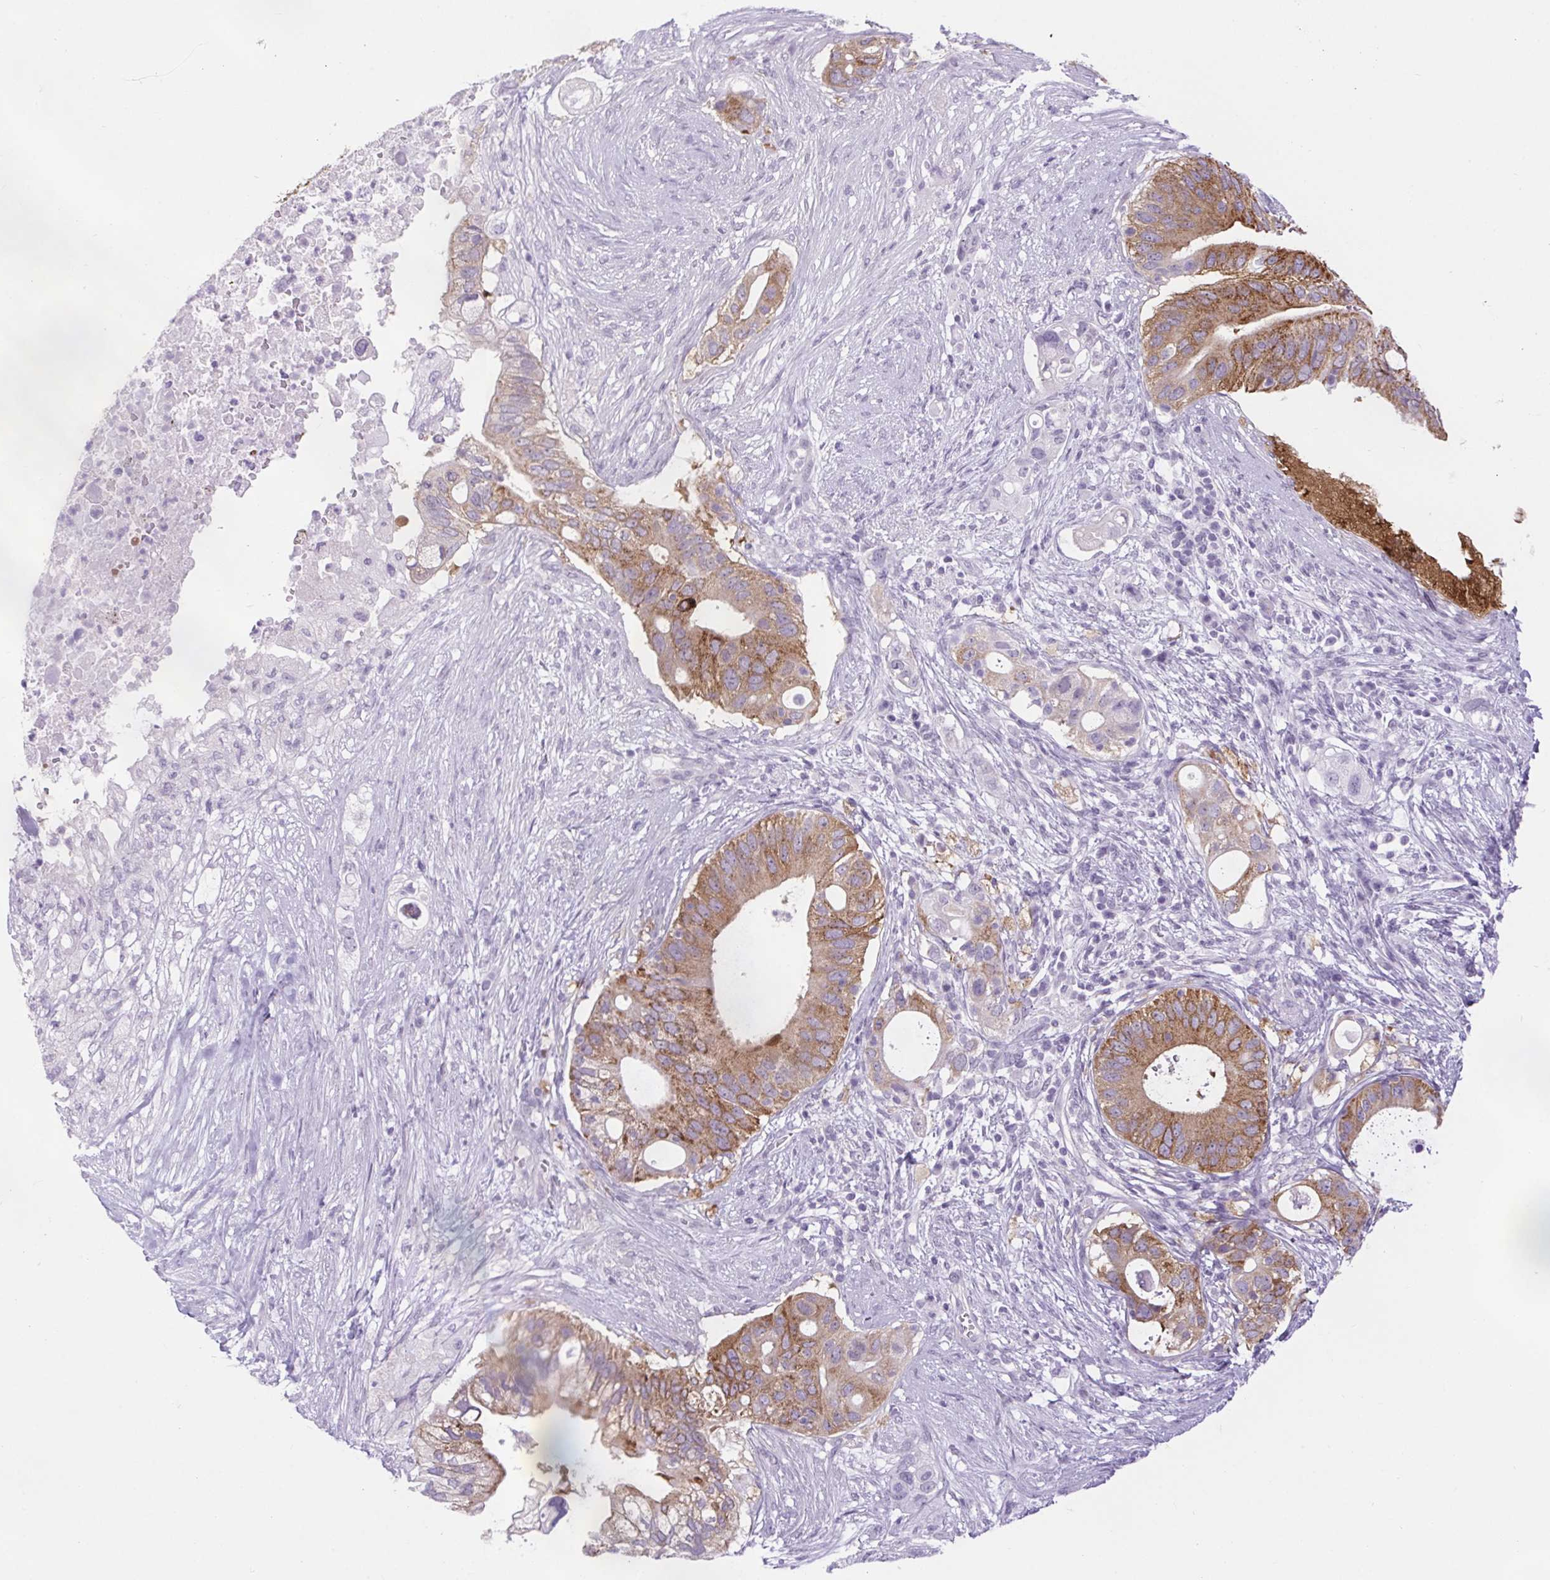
{"staining": {"intensity": "moderate", "quantity": "25%-75%", "location": "cytoplasmic/membranous"}, "tissue": "pancreatic cancer", "cell_type": "Tumor cells", "image_type": "cancer", "snomed": [{"axis": "morphology", "description": "Adenocarcinoma, NOS"}, {"axis": "topography", "description": "Pancreas"}], "caption": "Pancreatic adenocarcinoma was stained to show a protein in brown. There is medium levels of moderate cytoplasmic/membranous positivity in approximately 25%-75% of tumor cells. The staining is performed using DAB brown chromogen to label protein expression. The nuclei are counter-stained blue using hematoxylin.", "gene": "BCAS1", "patient": {"sex": "female", "age": 72}}